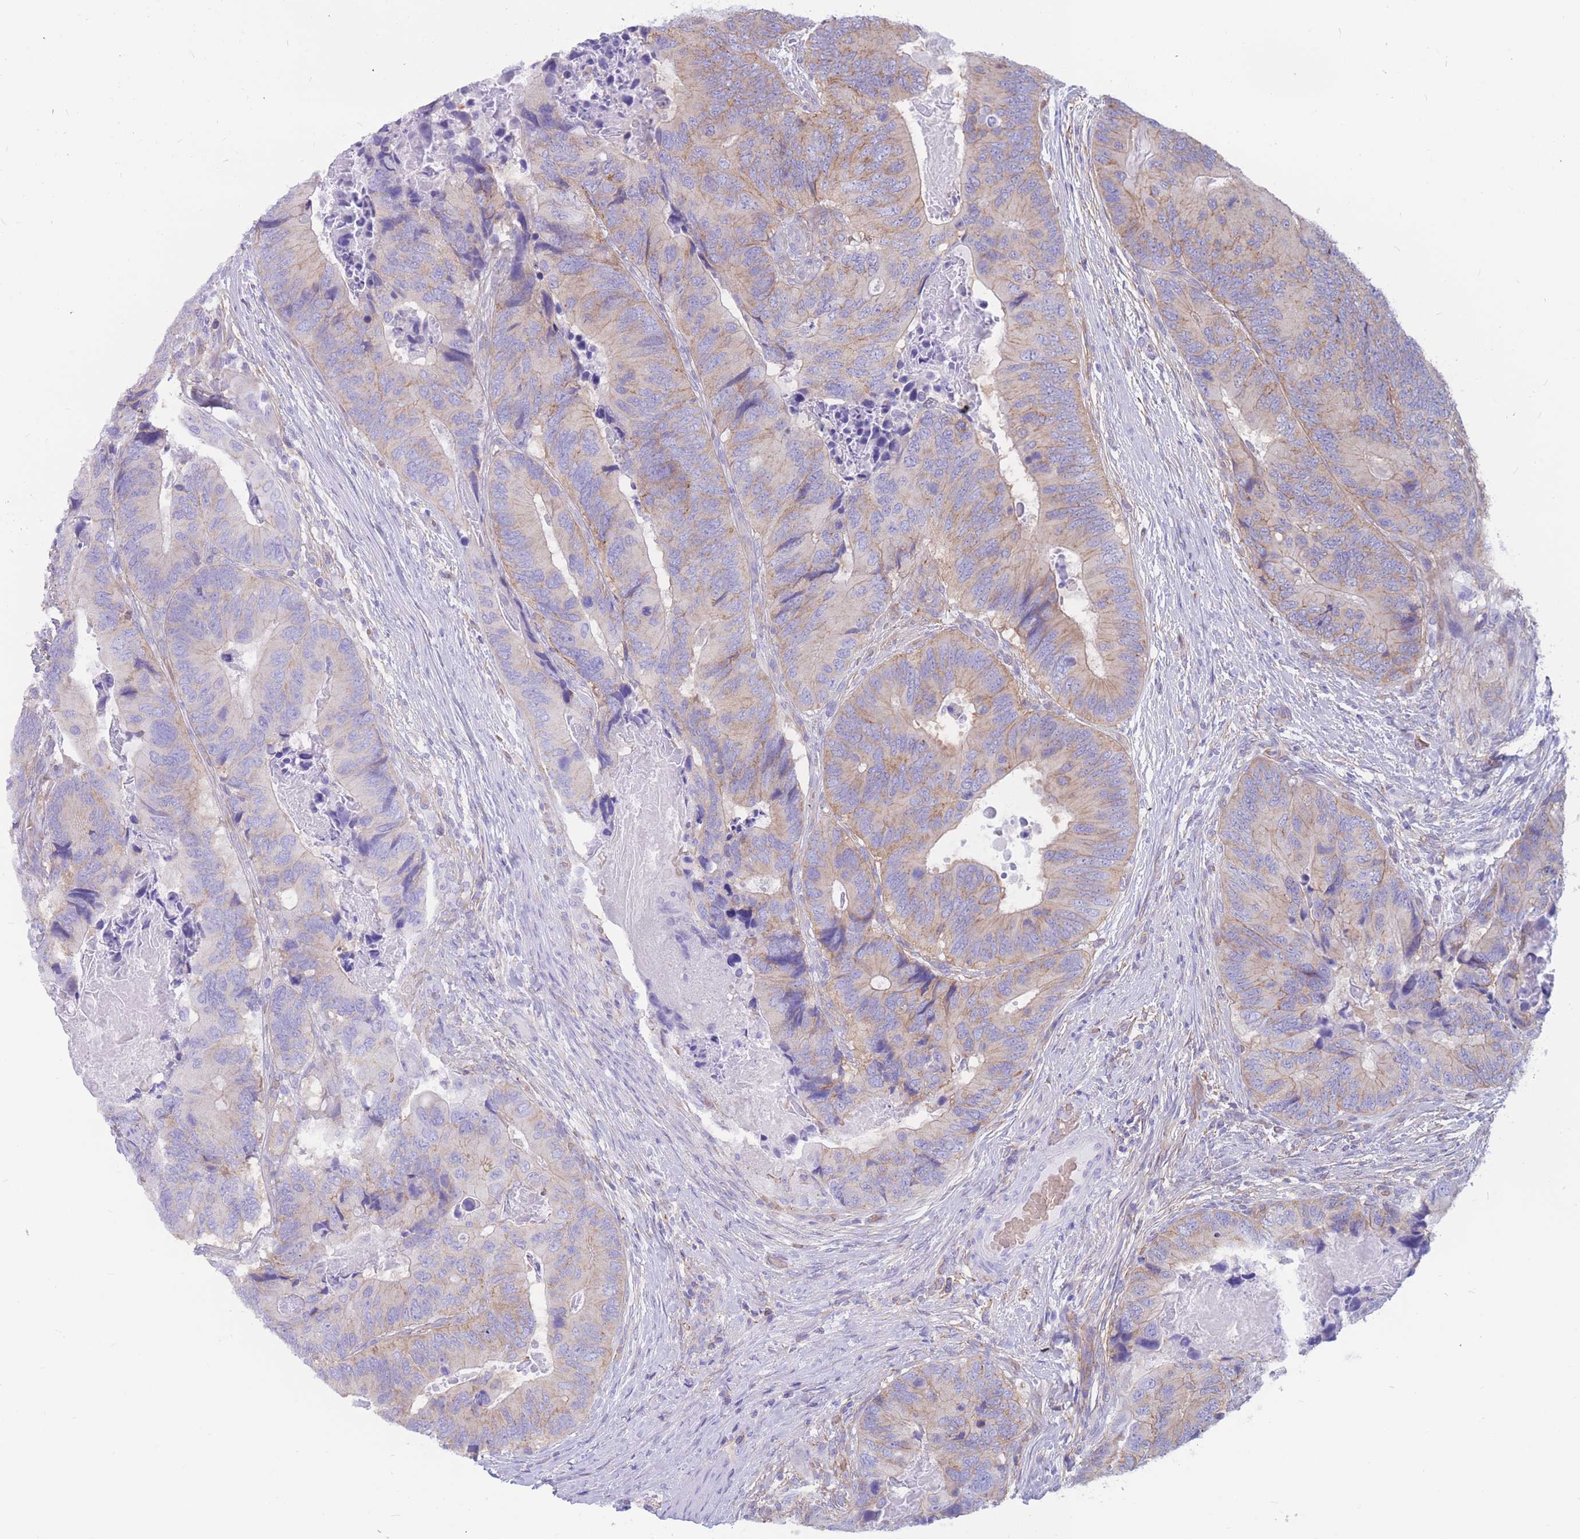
{"staining": {"intensity": "moderate", "quantity": "25%-75%", "location": "cytoplasmic/membranous"}, "tissue": "colorectal cancer", "cell_type": "Tumor cells", "image_type": "cancer", "snomed": [{"axis": "morphology", "description": "Adenocarcinoma, NOS"}, {"axis": "topography", "description": "Colon"}], "caption": "Immunohistochemical staining of human colorectal adenocarcinoma shows moderate cytoplasmic/membranous protein positivity in about 25%-75% of tumor cells. (Stains: DAB in brown, nuclei in blue, Microscopy: brightfield microscopy at high magnification).", "gene": "ADD2", "patient": {"sex": "male", "age": 84}}